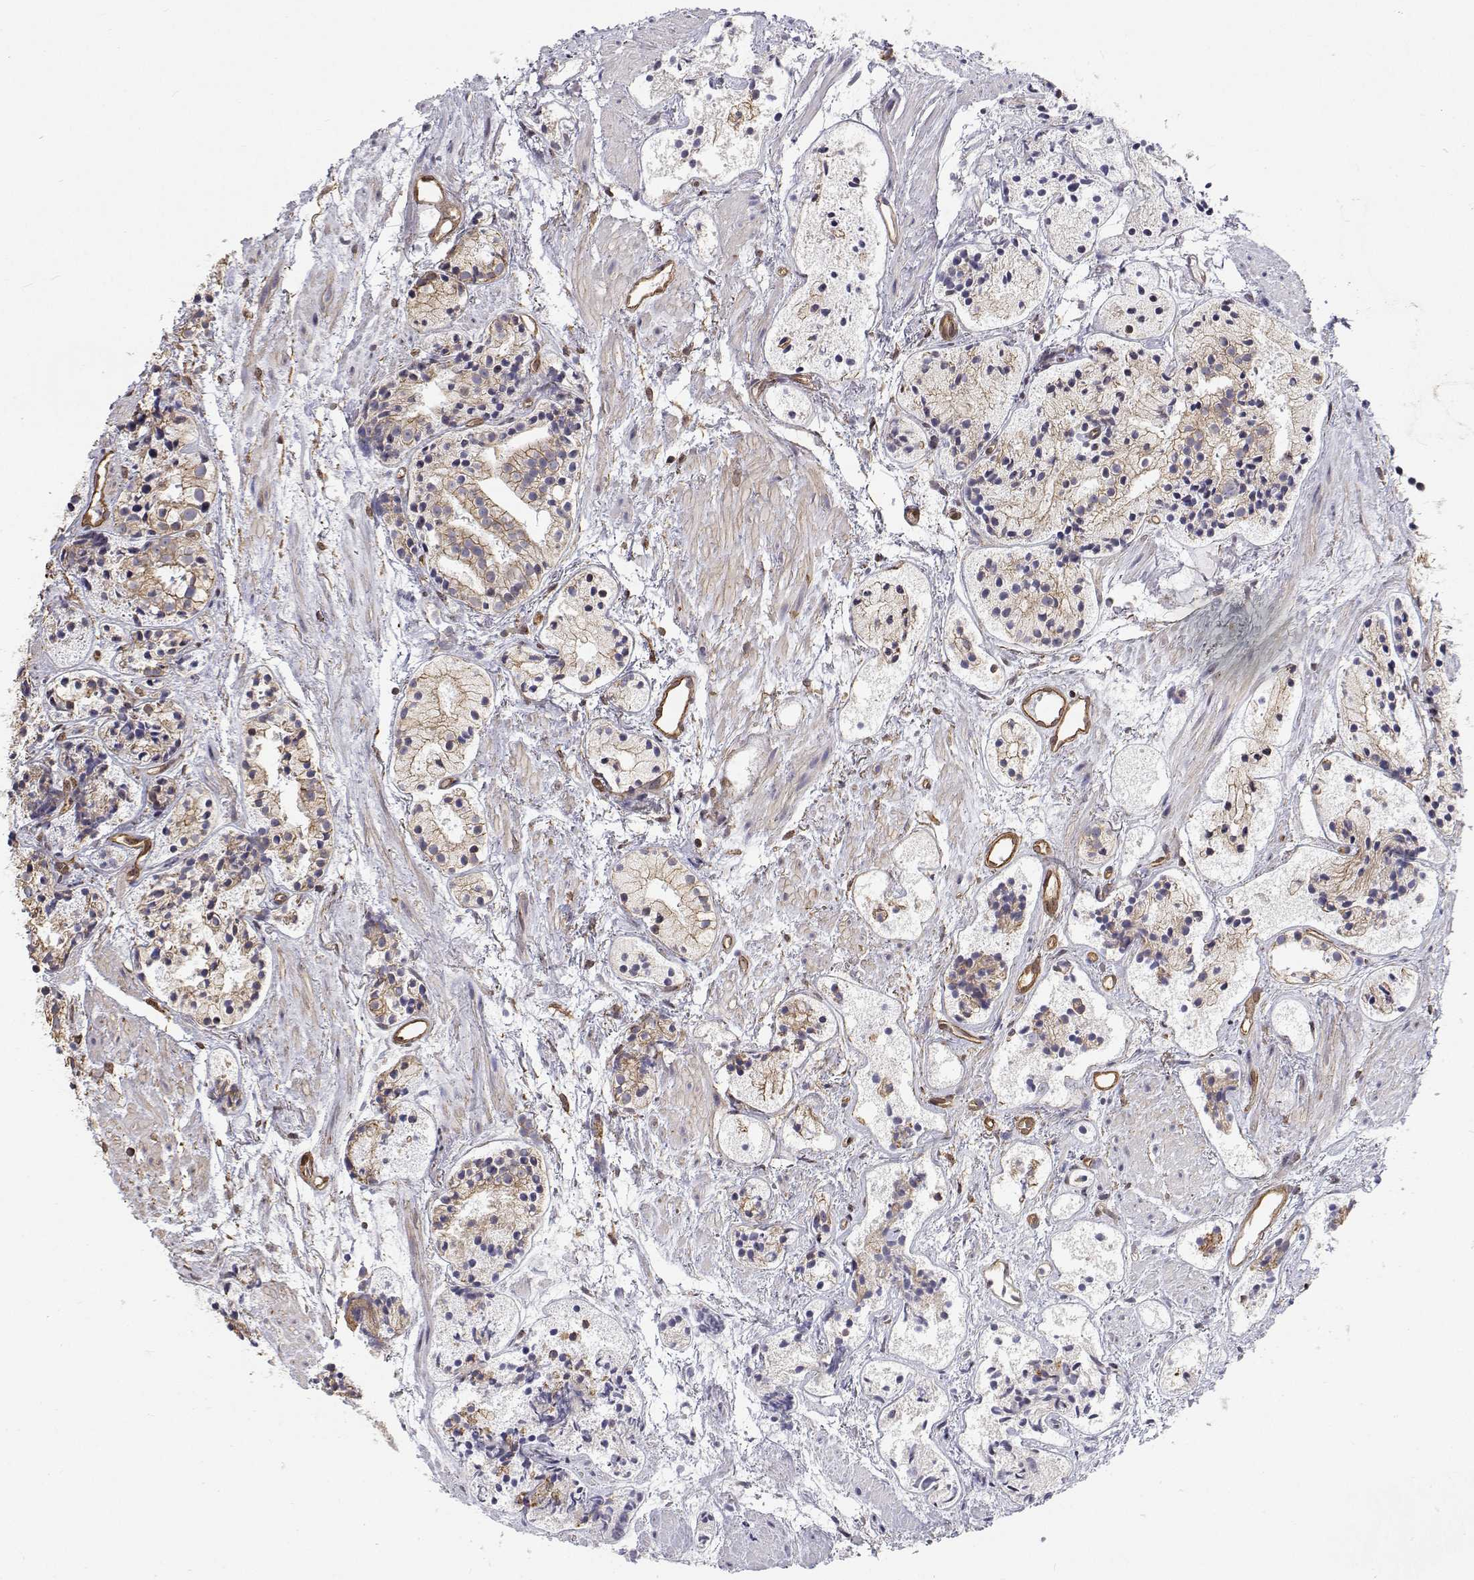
{"staining": {"intensity": "weak", "quantity": "25%-75%", "location": "cytoplasmic/membranous"}, "tissue": "prostate cancer", "cell_type": "Tumor cells", "image_type": "cancer", "snomed": [{"axis": "morphology", "description": "Adenocarcinoma, High grade"}, {"axis": "topography", "description": "Prostate"}], "caption": "Weak cytoplasmic/membranous expression is seen in approximately 25%-75% of tumor cells in prostate adenocarcinoma (high-grade).", "gene": "GSDMA", "patient": {"sex": "male", "age": 85}}